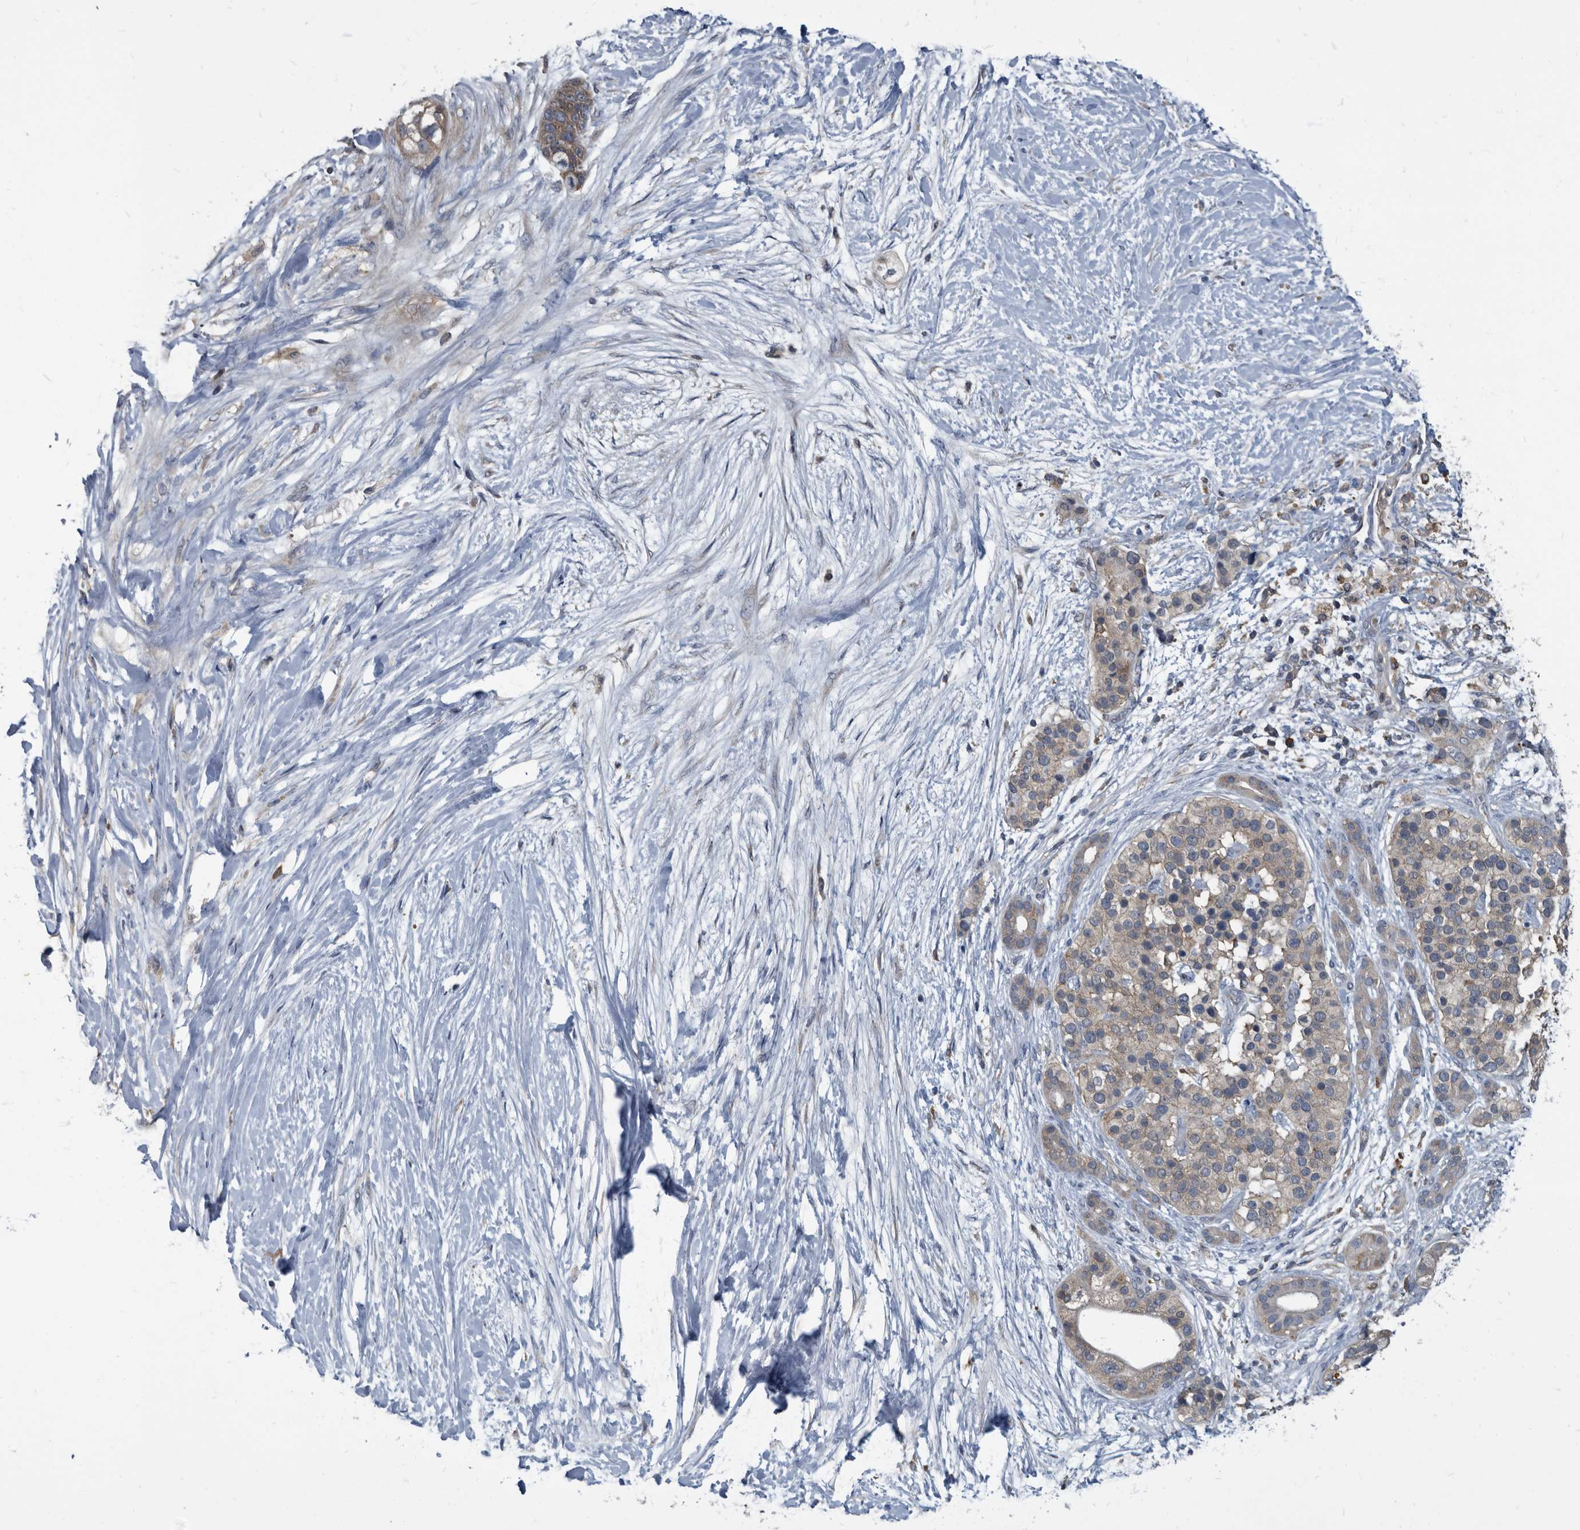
{"staining": {"intensity": "weak", "quantity": "25%-75%", "location": "cytoplasmic/membranous"}, "tissue": "pancreatic cancer", "cell_type": "Tumor cells", "image_type": "cancer", "snomed": [{"axis": "morphology", "description": "Adenocarcinoma, NOS"}, {"axis": "topography", "description": "Pancreas"}], "caption": "Immunohistochemical staining of human pancreatic cancer demonstrates weak cytoplasmic/membranous protein expression in about 25%-75% of tumor cells. Using DAB (3,3'-diaminobenzidine) (brown) and hematoxylin (blue) stains, captured at high magnification using brightfield microscopy.", "gene": "CDV3", "patient": {"sex": "male", "age": 53}}